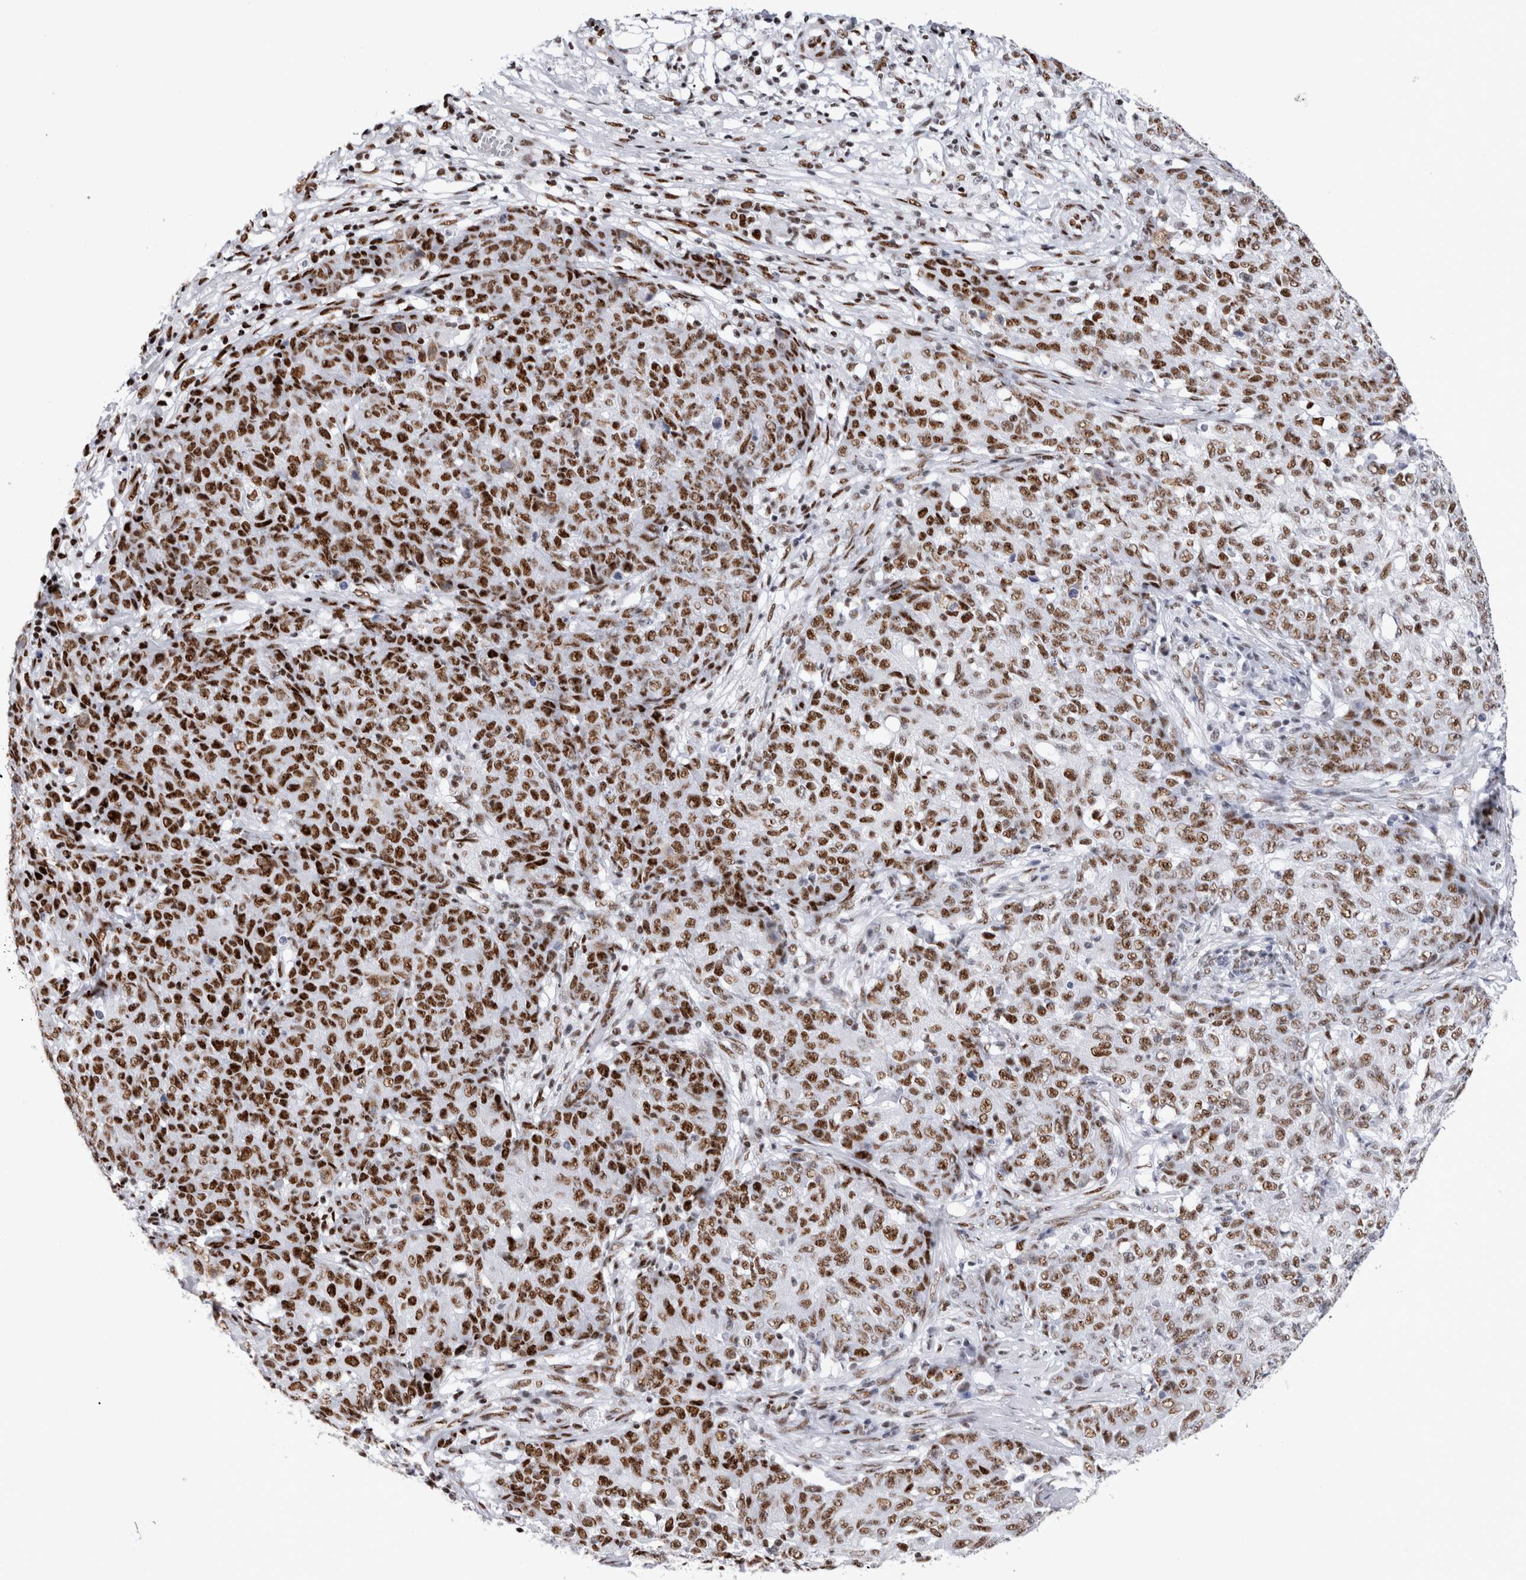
{"staining": {"intensity": "strong", "quantity": ">75%", "location": "nuclear"}, "tissue": "ovarian cancer", "cell_type": "Tumor cells", "image_type": "cancer", "snomed": [{"axis": "morphology", "description": "Carcinoma, endometroid"}, {"axis": "topography", "description": "Ovary"}], "caption": "Approximately >75% of tumor cells in endometroid carcinoma (ovarian) demonstrate strong nuclear protein expression as visualized by brown immunohistochemical staining.", "gene": "RBM6", "patient": {"sex": "female", "age": 42}}